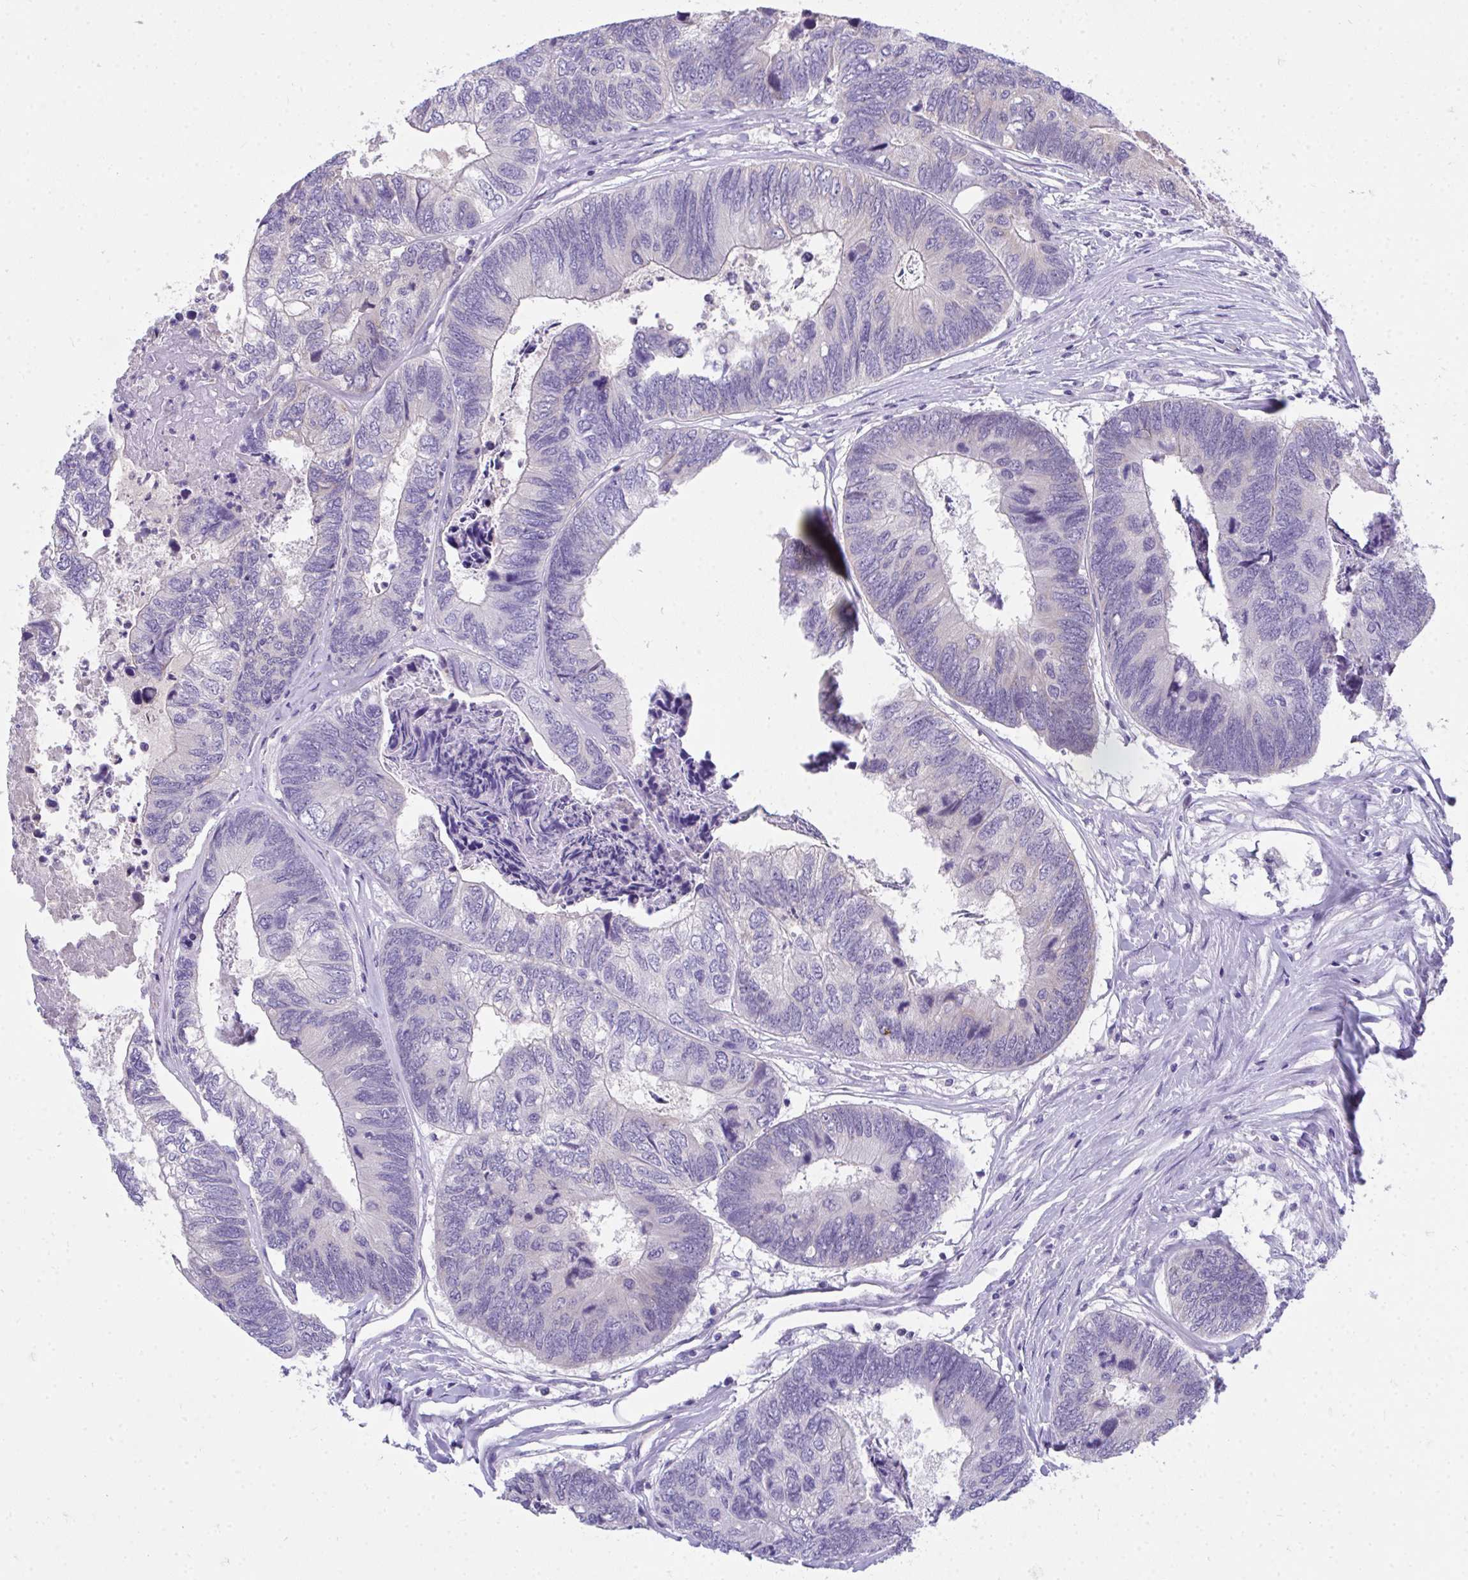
{"staining": {"intensity": "negative", "quantity": "none", "location": "none"}, "tissue": "colorectal cancer", "cell_type": "Tumor cells", "image_type": "cancer", "snomed": [{"axis": "morphology", "description": "Adenocarcinoma, NOS"}, {"axis": "topography", "description": "Colon"}], "caption": "Immunohistochemistry micrograph of neoplastic tissue: colorectal adenocarcinoma stained with DAB demonstrates no significant protein expression in tumor cells.", "gene": "COA5", "patient": {"sex": "female", "age": 67}}